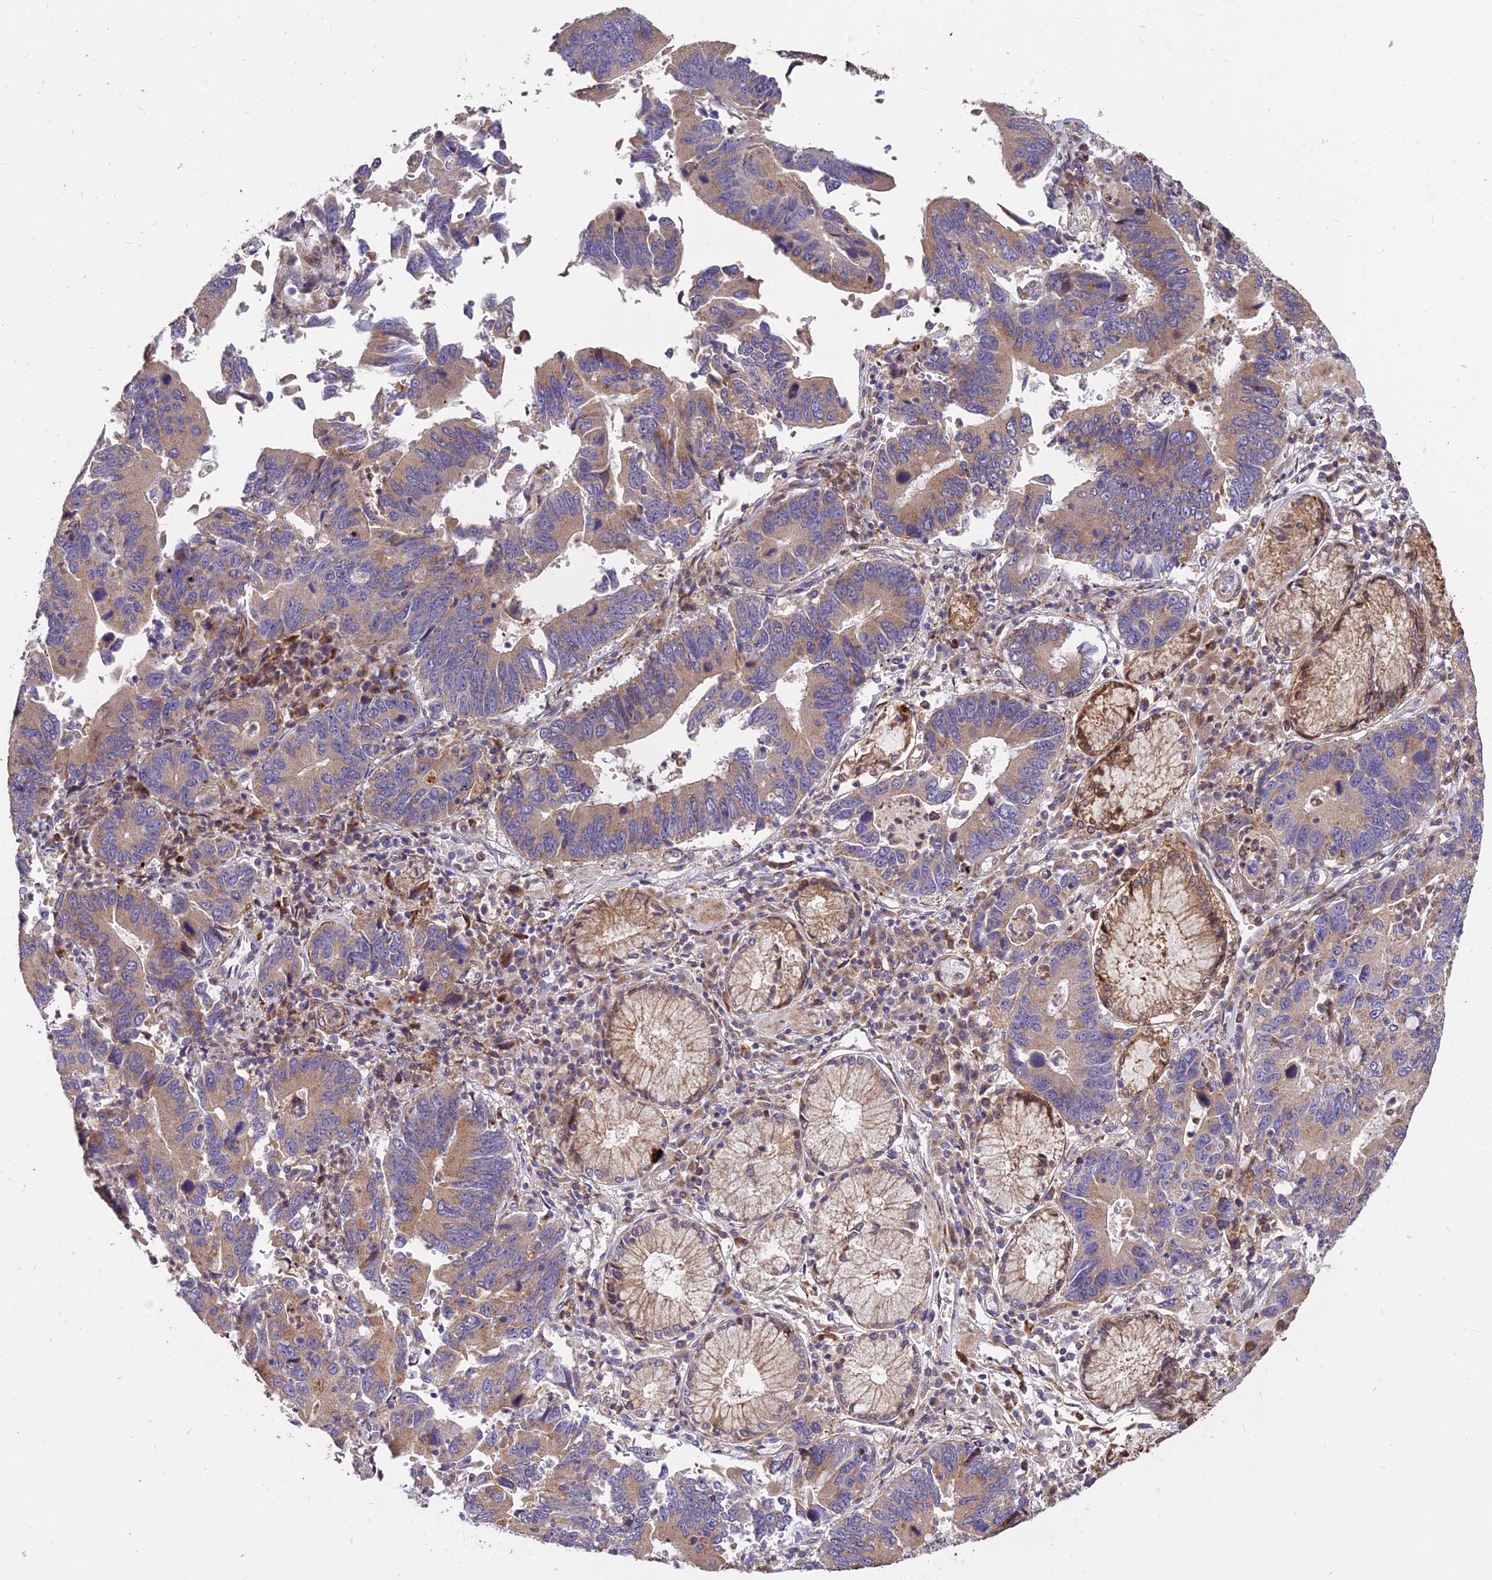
{"staining": {"intensity": "moderate", "quantity": ">75%", "location": "cytoplasmic/membranous"}, "tissue": "stomach cancer", "cell_type": "Tumor cells", "image_type": "cancer", "snomed": [{"axis": "morphology", "description": "Adenocarcinoma, NOS"}, {"axis": "topography", "description": "Stomach"}], "caption": "The immunohistochemical stain highlights moderate cytoplasmic/membranous positivity in tumor cells of stomach adenocarcinoma tissue.", "gene": "ROCK1", "patient": {"sex": "male", "age": 59}}